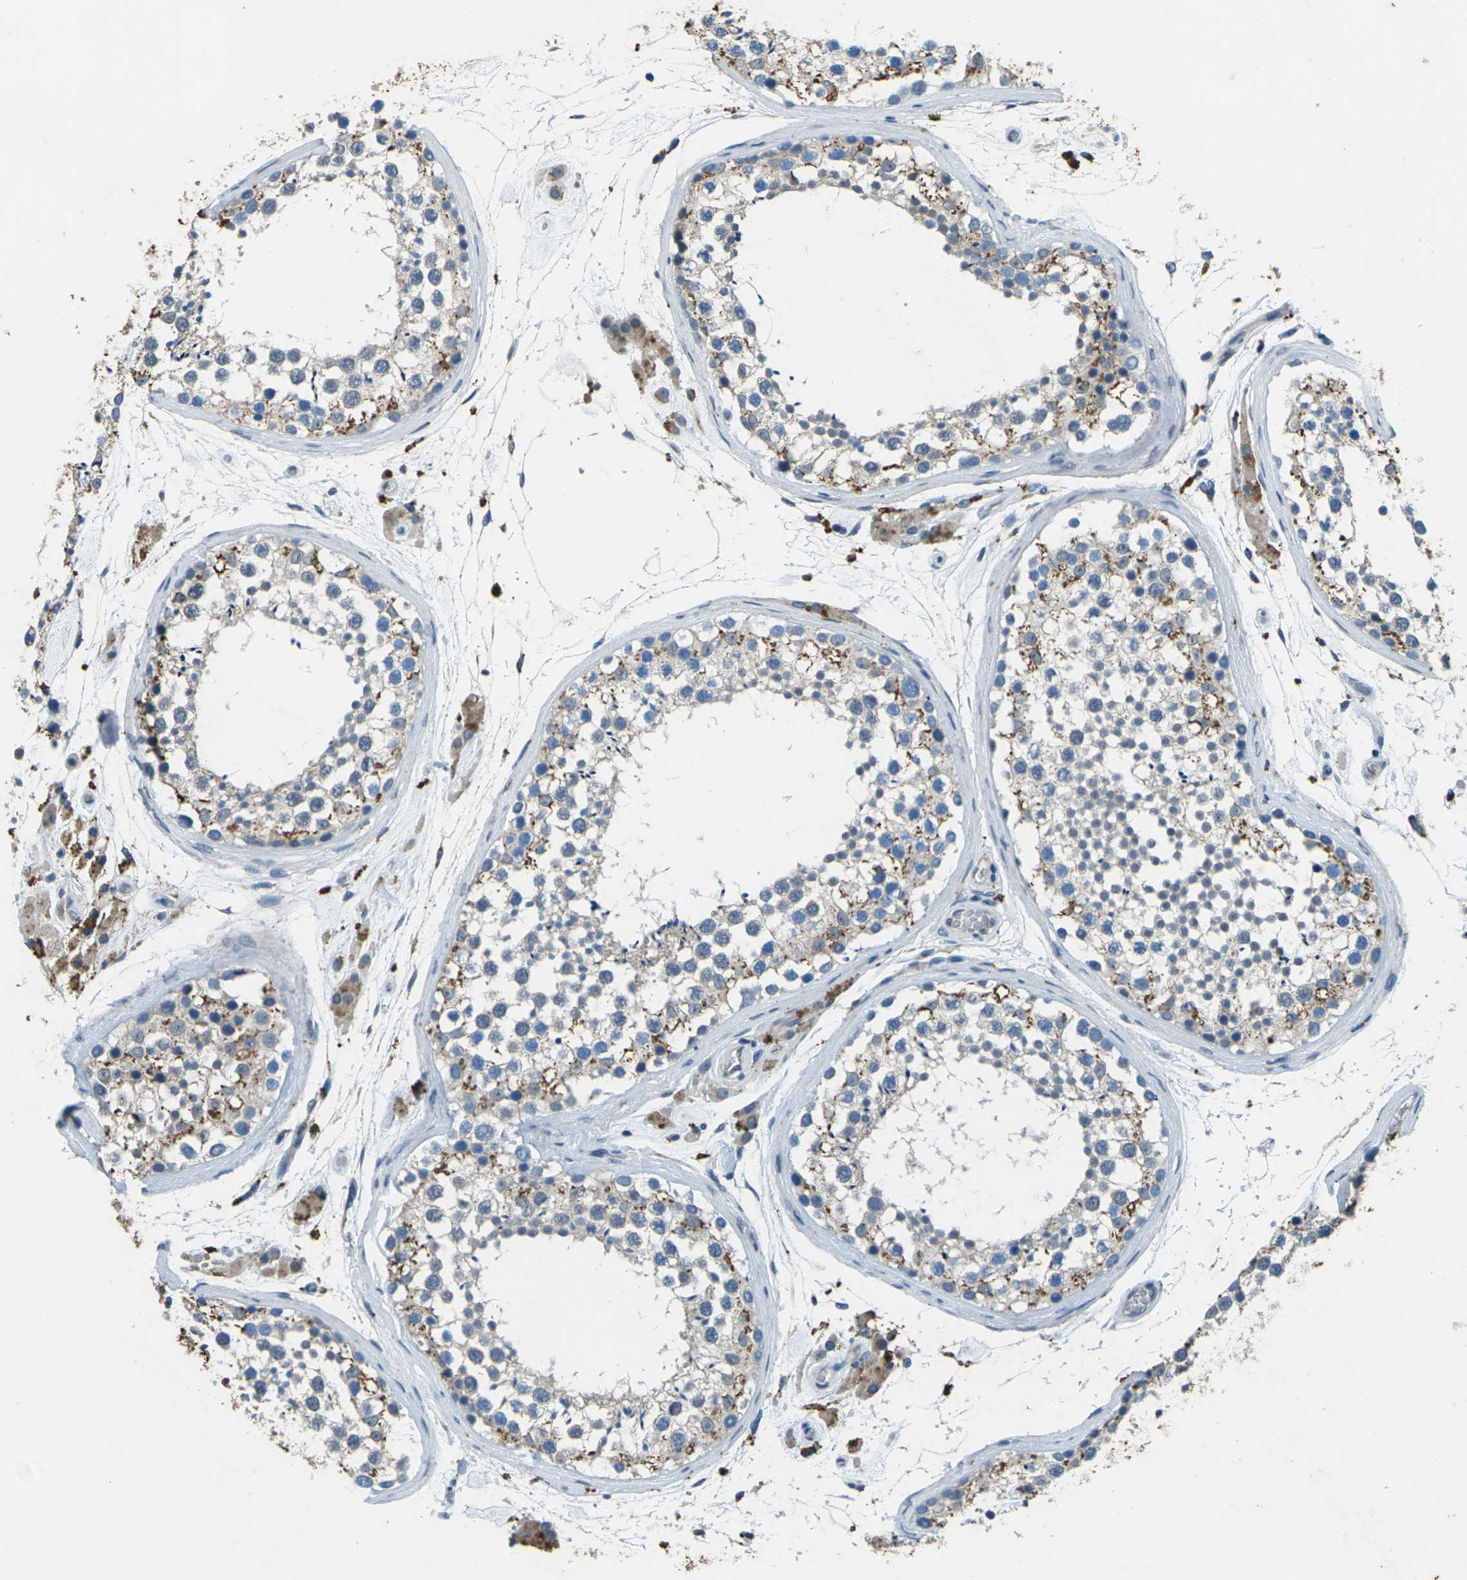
{"staining": {"intensity": "moderate", "quantity": "25%-75%", "location": "cytoplasmic/membranous"}, "tissue": "testis", "cell_type": "Cells in seminiferous ducts", "image_type": "normal", "snomed": [{"axis": "morphology", "description": "Normal tissue, NOS"}, {"axis": "topography", "description": "Testis"}], "caption": "A micrograph of testis stained for a protein displays moderate cytoplasmic/membranous brown staining in cells in seminiferous ducts. Nuclei are stained in blue.", "gene": "SIGLEC14", "patient": {"sex": "male", "age": 46}}